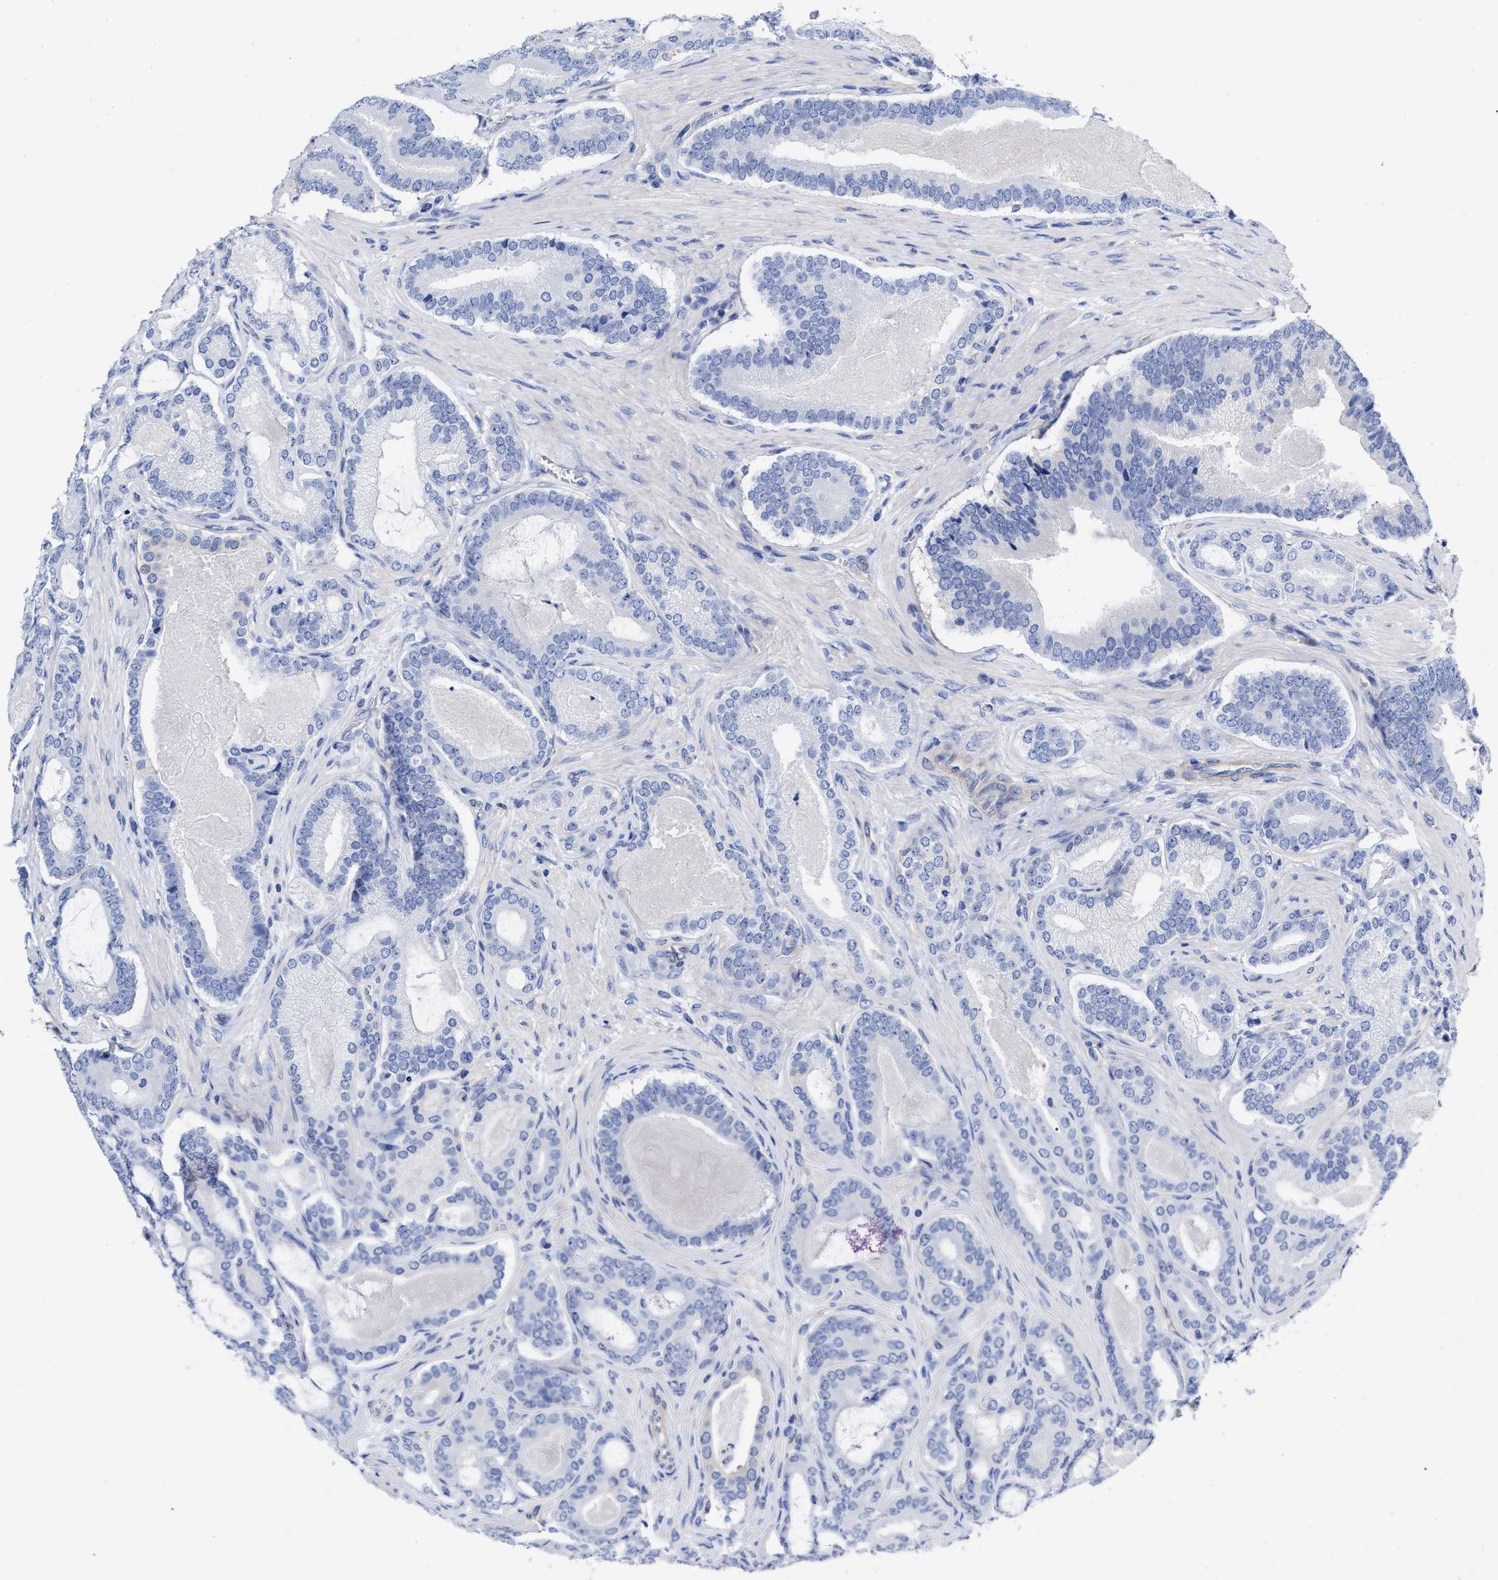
{"staining": {"intensity": "negative", "quantity": "none", "location": "none"}, "tissue": "prostate cancer", "cell_type": "Tumor cells", "image_type": "cancer", "snomed": [{"axis": "morphology", "description": "Adenocarcinoma, High grade"}, {"axis": "topography", "description": "Prostate"}], "caption": "DAB immunohistochemical staining of prostate high-grade adenocarcinoma demonstrates no significant expression in tumor cells.", "gene": "IRAG2", "patient": {"sex": "male", "age": 60}}